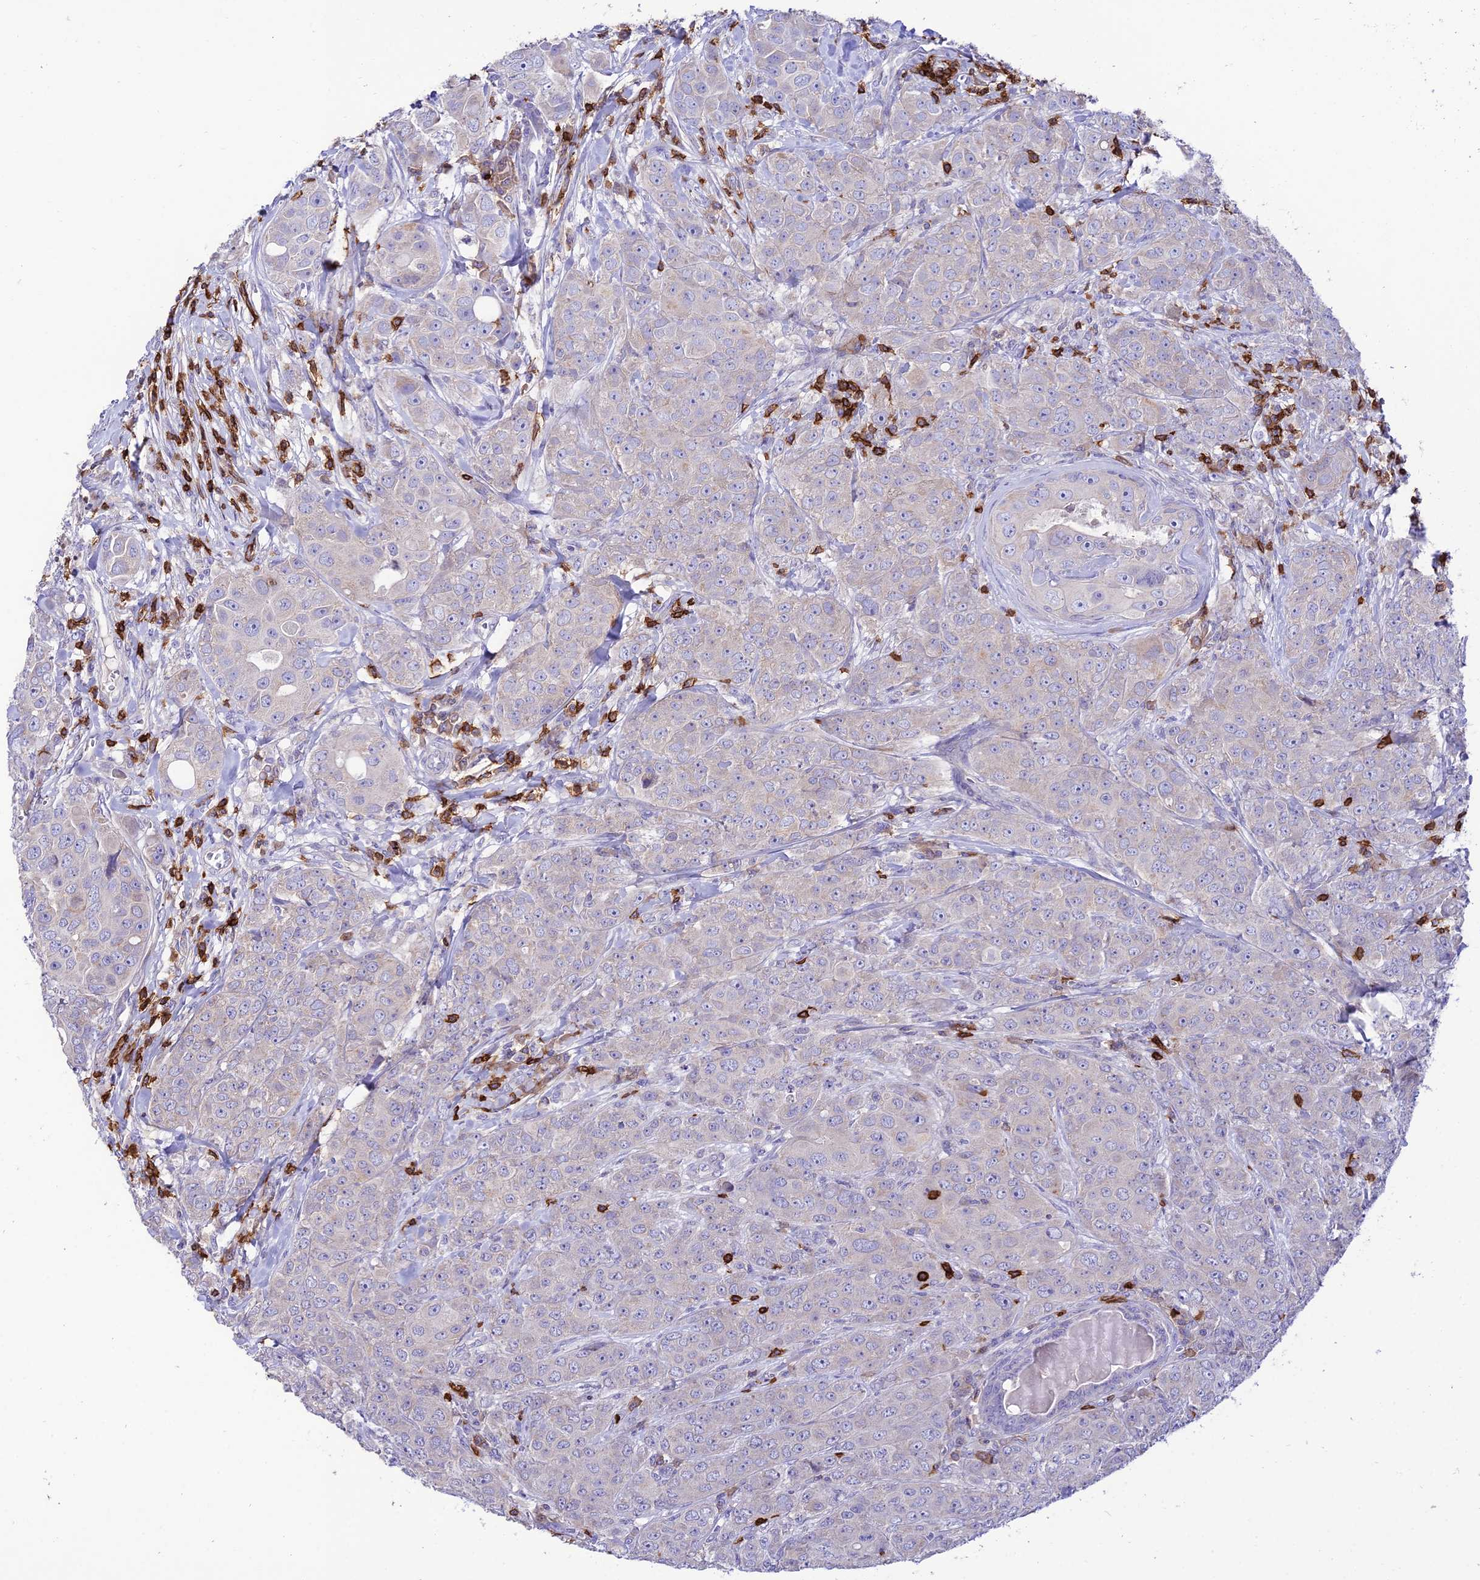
{"staining": {"intensity": "negative", "quantity": "none", "location": "none"}, "tissue": "breast cancer", "cell_type": "Tumor cells", "image_type": "cancer", "snomed": [{"axis": "morphology", "description": "Duct carcinoma"}, {"axis": "topography", "description": "Breast"}], "caption": "Tumor cells are negative for brown protein staining in breast cancer. (DAB IHC with hematoxylin counter stain).", "gene": "PTPRCAP", "patient": {"sex": "female", "age": 43}}